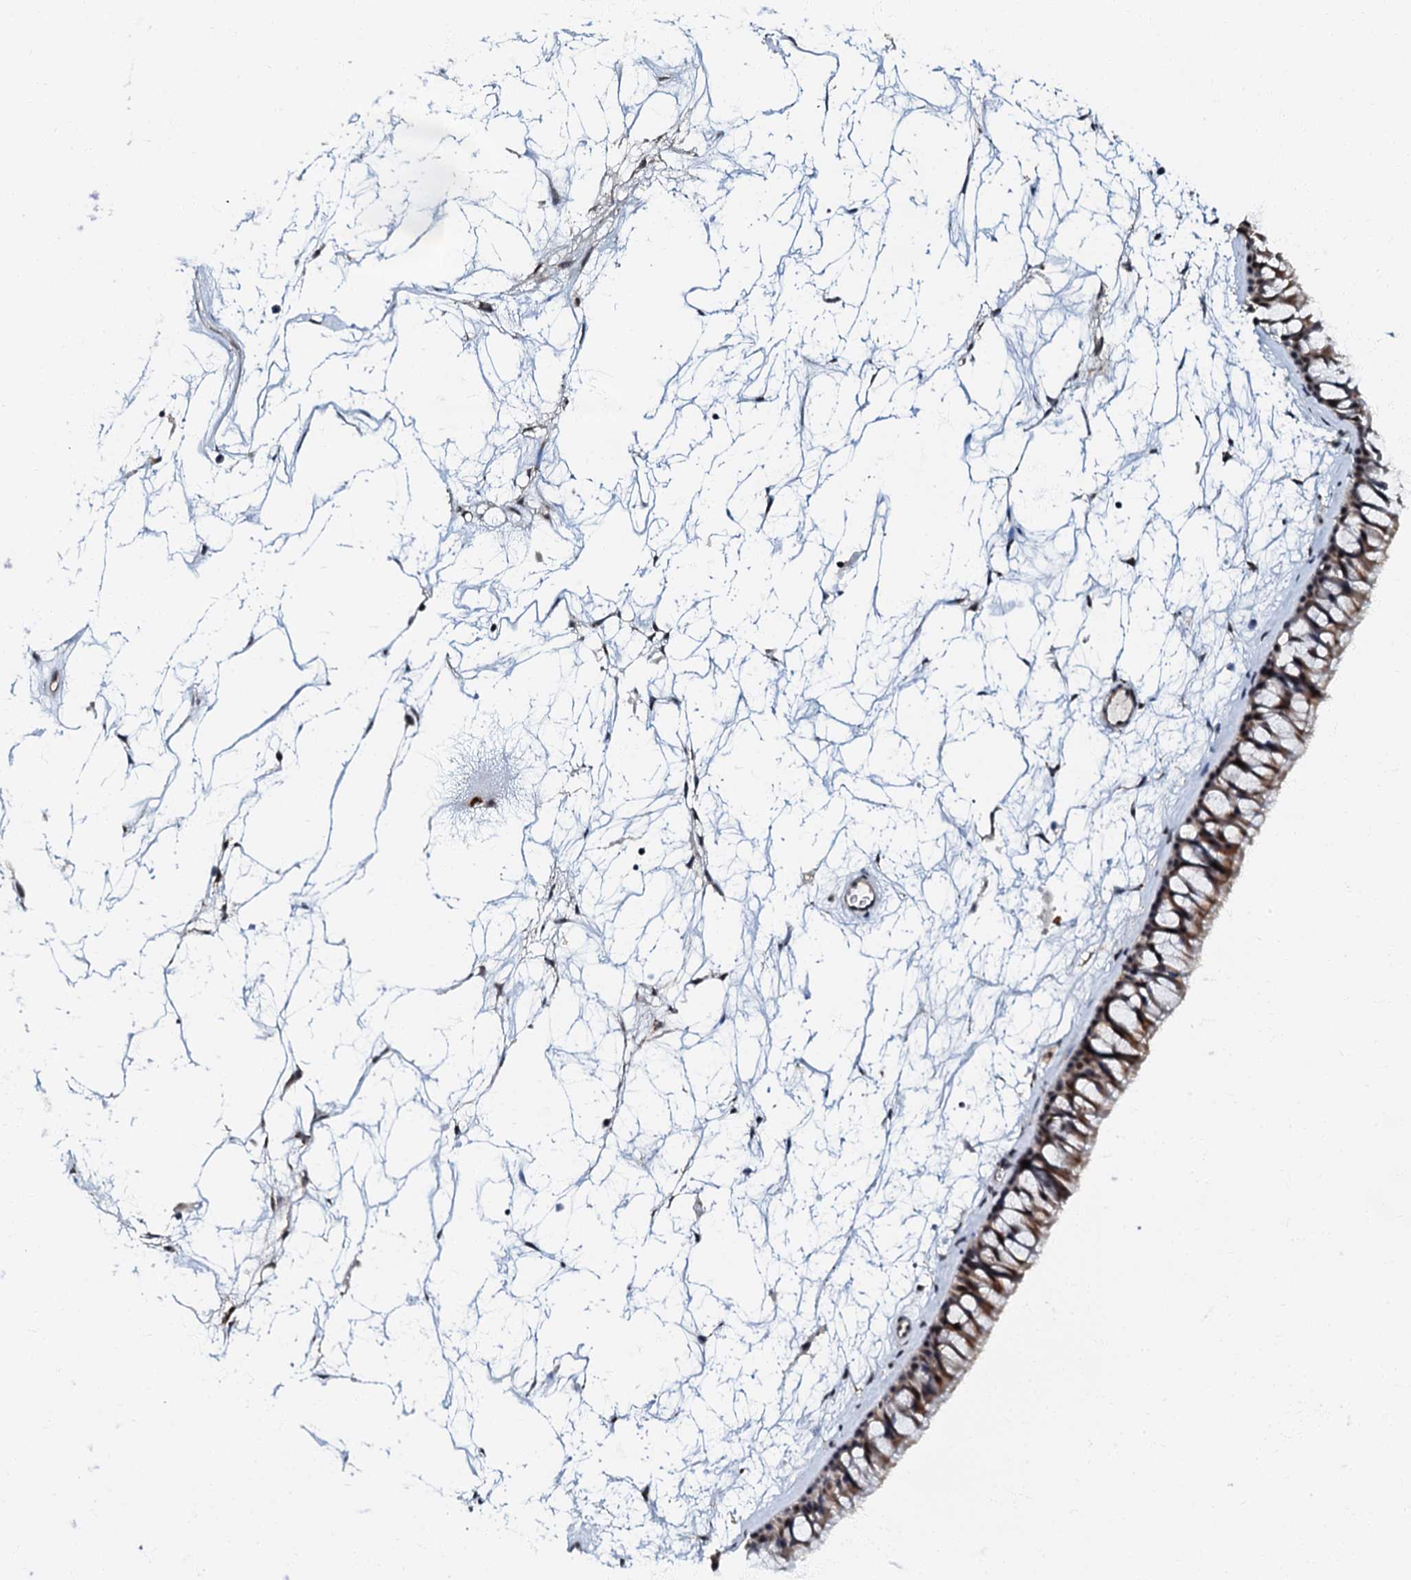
{"staining": {"intensity": "moderate", "quantity": ">75%", "location": "cytoplasmic/membranous"}, "tissue": "nasopharynx", "cell_type": "Respiratory epithelial cells", "image_type": "normal", "snomed": [{"axis": "morphology", "description": "Normal tissue, NOS"}, {"axis": "topography", "description": "Nasopharynx"}], "caption": "A brown stain highlights moderate cytoplasmic/membranous expression of a protein in respiratory epithelial cells of unremarkable nasopharynx. (Brightfield microscopy of DAB IHC at high magnification).", "gene": "OLAH", "patient": {"sex": "male", "age": 64}}